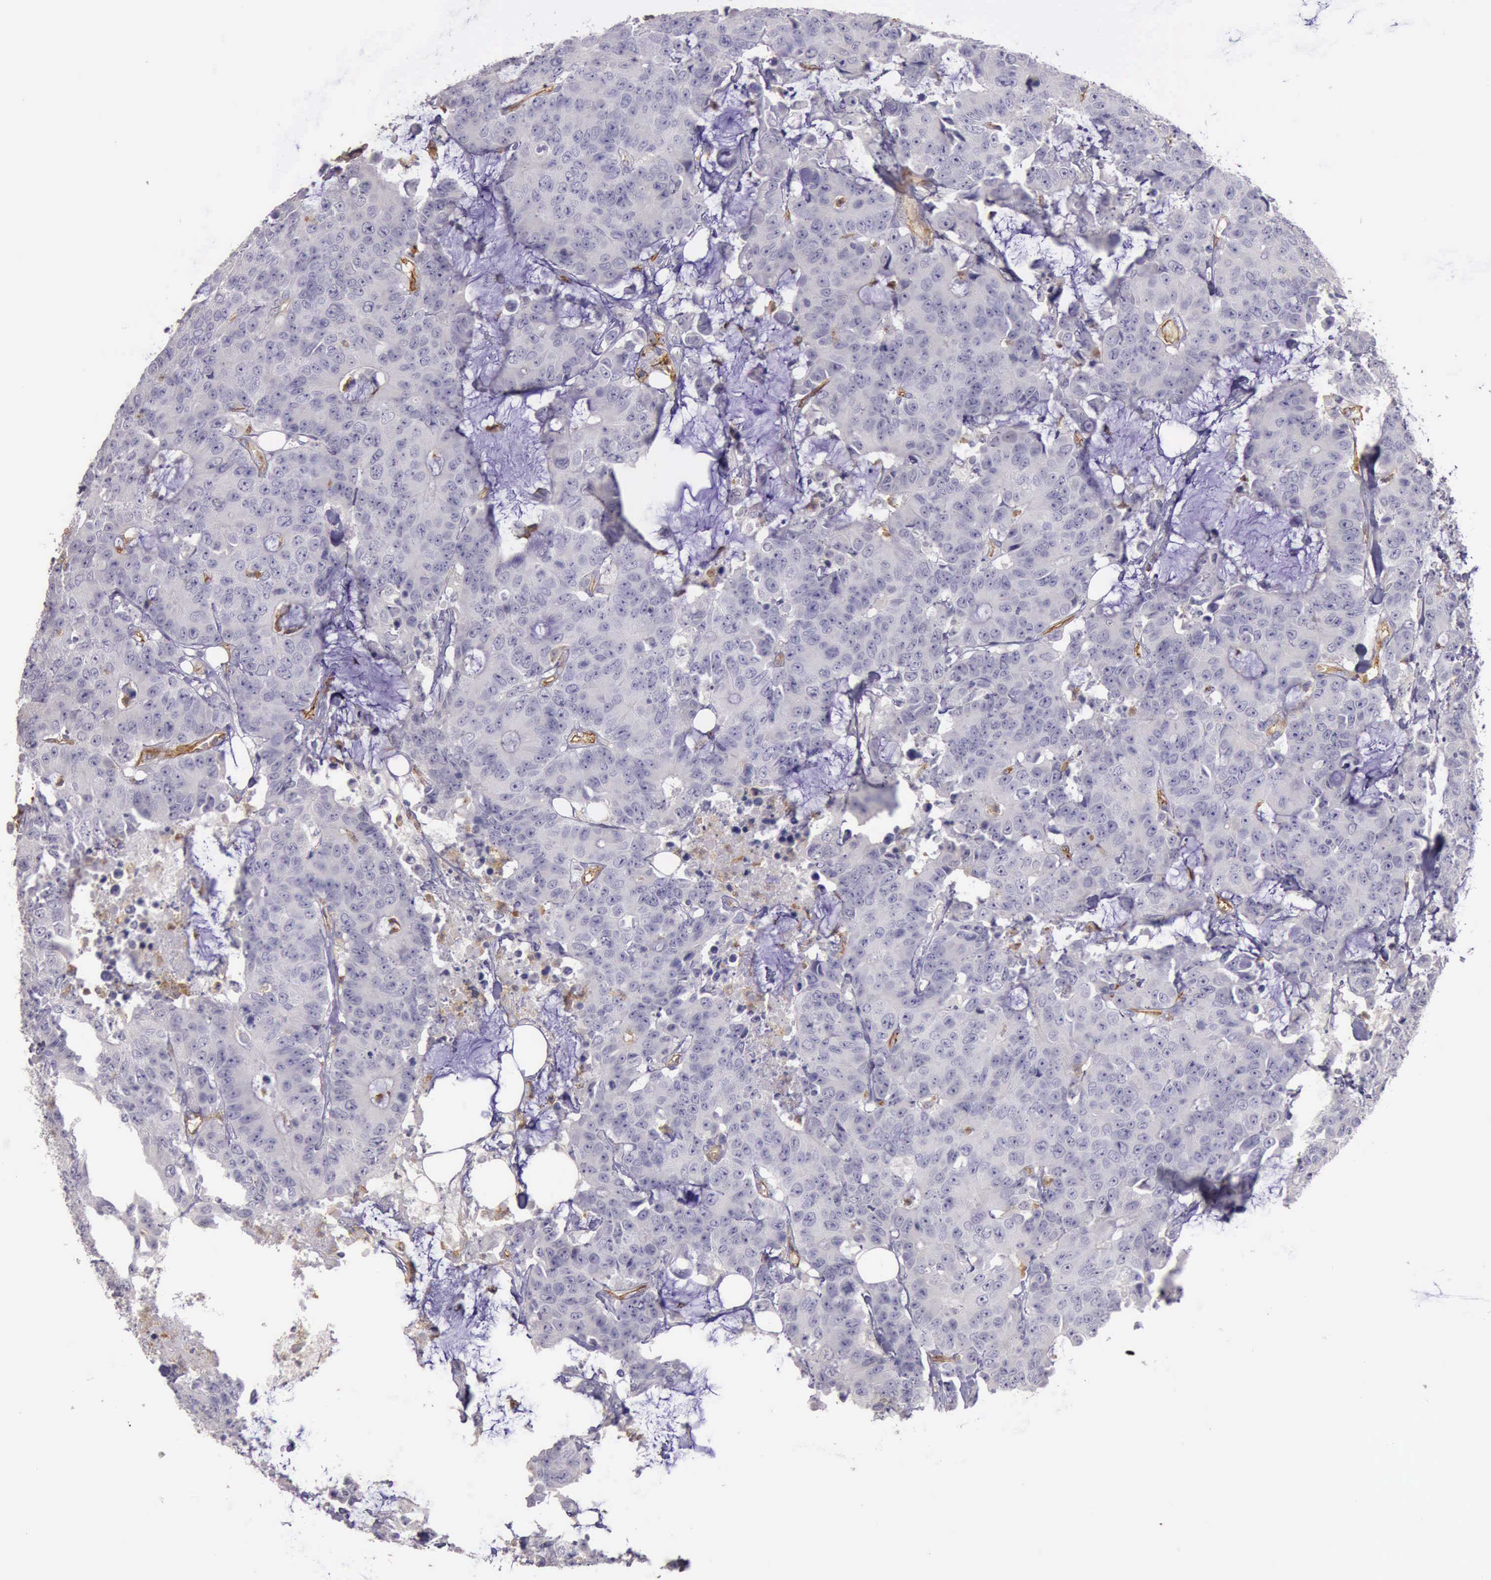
{"staining": {"intensity": "negative", "quantity": "none", "location": "none"}, "tissue": "colorectal cancer", "cell_type": "Tumor cells", "image_type": "cancer", "snomed": [{"axis": "morphology", "description": "Adenocarcinoma, NOS"}, {"axis": "topography", "description": "Colon"}], "caption": "DAB immunohistochemical staining of human colorectal cancer shows no significant staining in tumor cells. The staining was performed using DAB (3,3'-diaminobenzidine) to visualize the protein expression in brown, while the nuclei were stained in blue with hematoxylin (Magnification: 20x).", "gene": "TCEANC", "patient": {"sex": "female", "age": 86}}